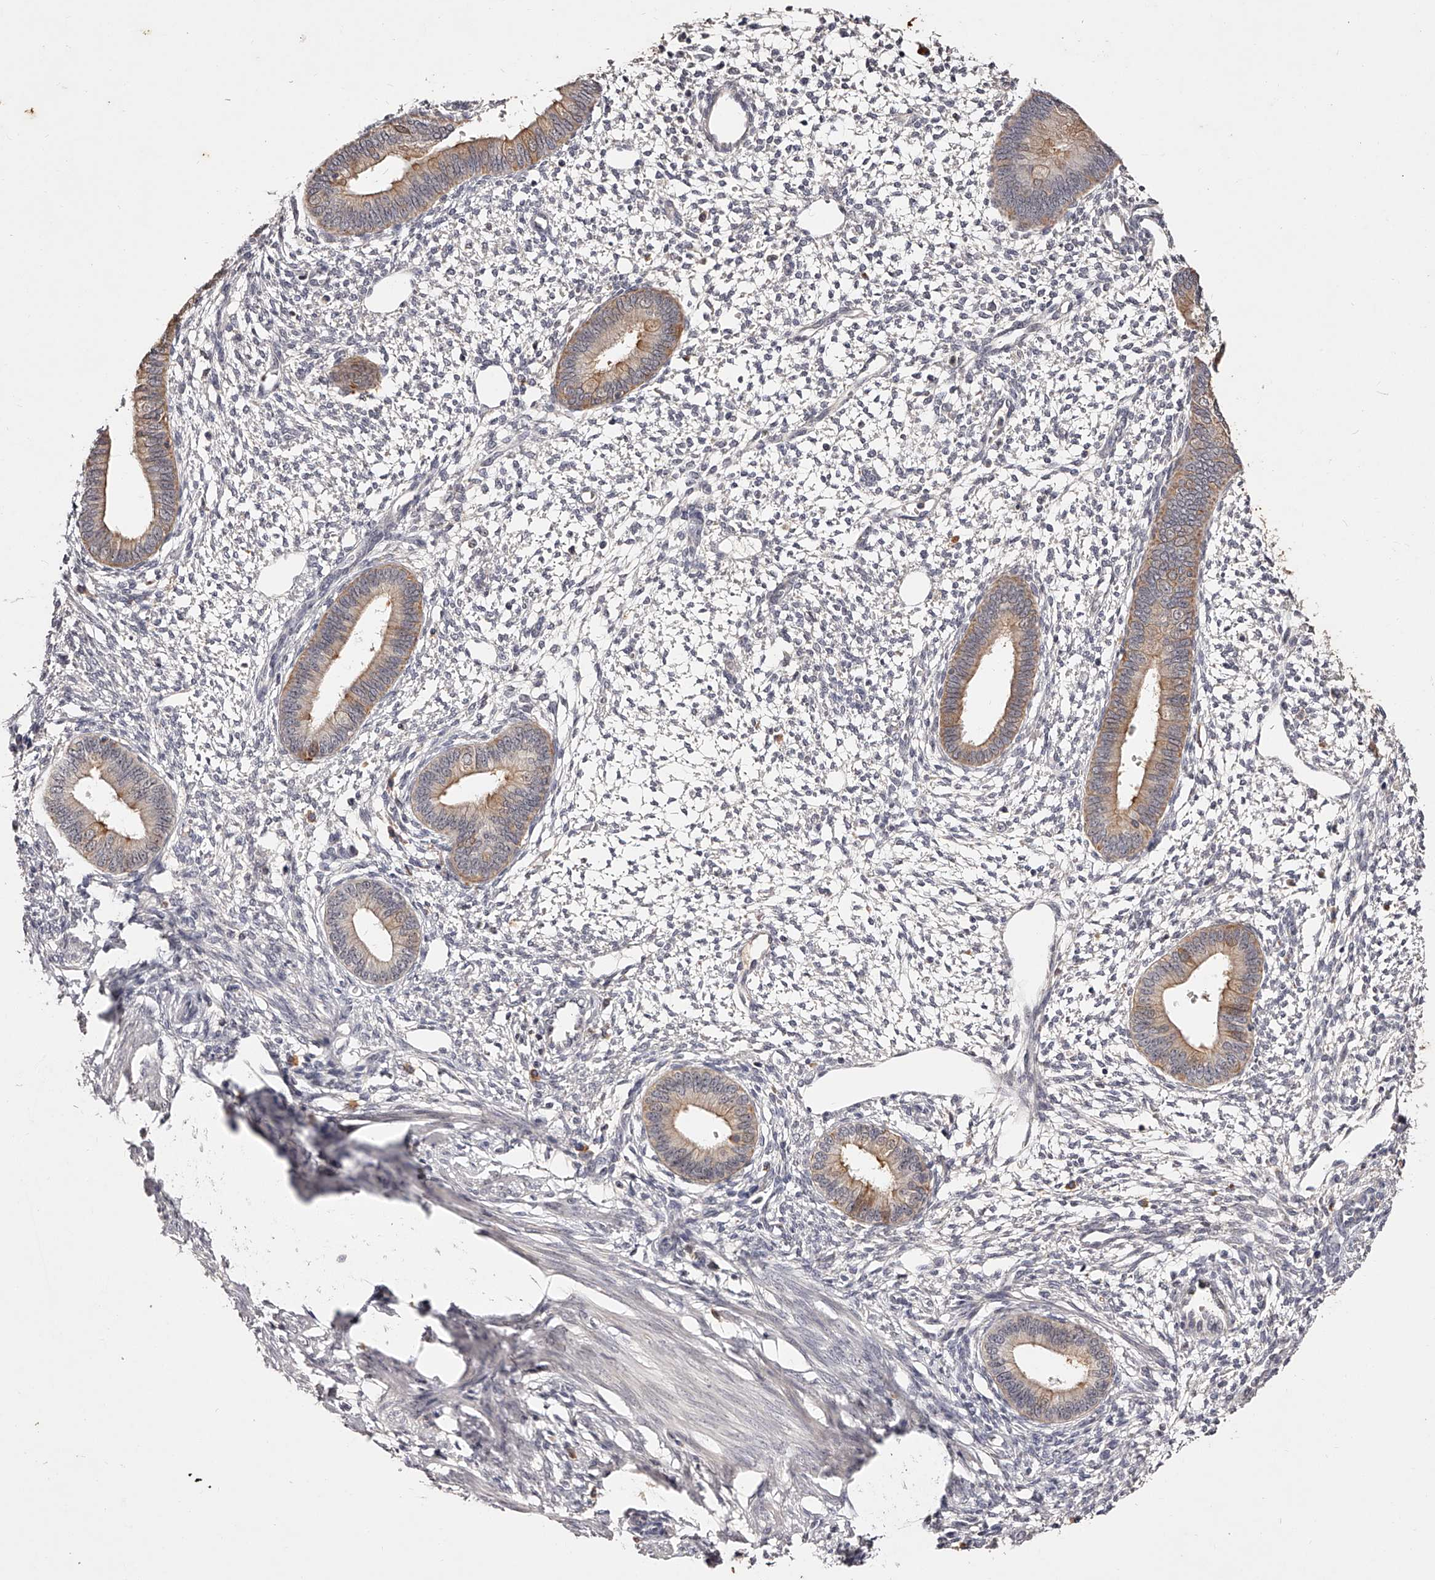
{"staining": {"intensity": "negative", "quantity": "none", "location": "none"}, "tissue": "endometrium", "cell_type": "Cells in endometrial stroma", "image_type": "normal", "snomed": [{"axis": "morphology", "description": "Normal tissue, NOS"}, {"axis": "topography", "description": "Endometrium"}], "caption": "Immunohistochemistry (IHC) micrograph of benign endometrium: endometrium stained with DAB demonstrates no significant protein expression in cells in endometrial stroma. (Stains: DAB (3,3'-diaminobenzidine) immunohistochemistry with hematoxylin counter stain, Microscopy: brightfield microscopy at high magnification).", "gene": "PHACTR1", "patient": {"sex": "female", "age": 46}}